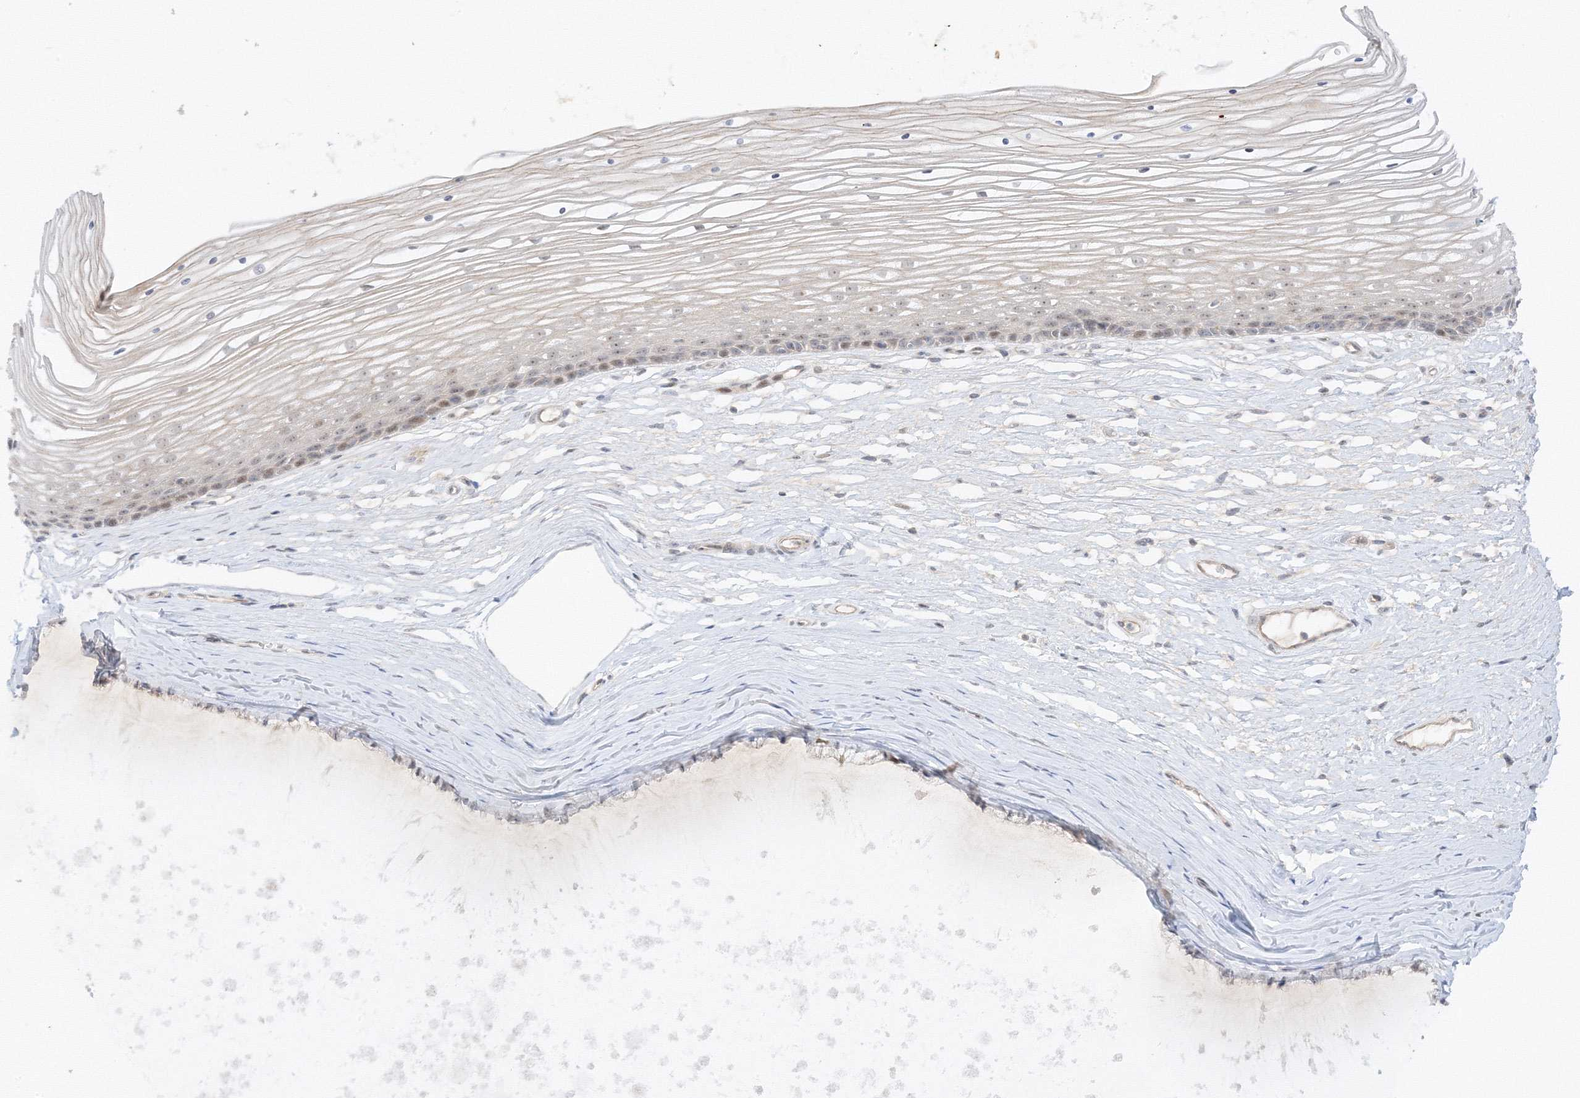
{"staining": {"intensity": "weak", "quantity": "25%-75%", "location": "cytoplasmic/membranous,nuclear"}, "tissue": "vagina", "cell_type": "Squamous epithelial cells", "image_type": "normal", "snomed": [{"axis": "morphology", "description": "Normal tissue, NOS"}, {"axis": "topography", "description": "Vagina"}, {"axis": "topography", "description": "Cervix"}], "caption": "Approximately 25%-75% of squamous epithelial cells in normal vagina exhibit weak cytoplasmic/membranous,nuclear protein staining as visualized by brown immunohistochemical staining.", "gene": "ETAA1", "patient": {"sex": "female", "age": 40}}